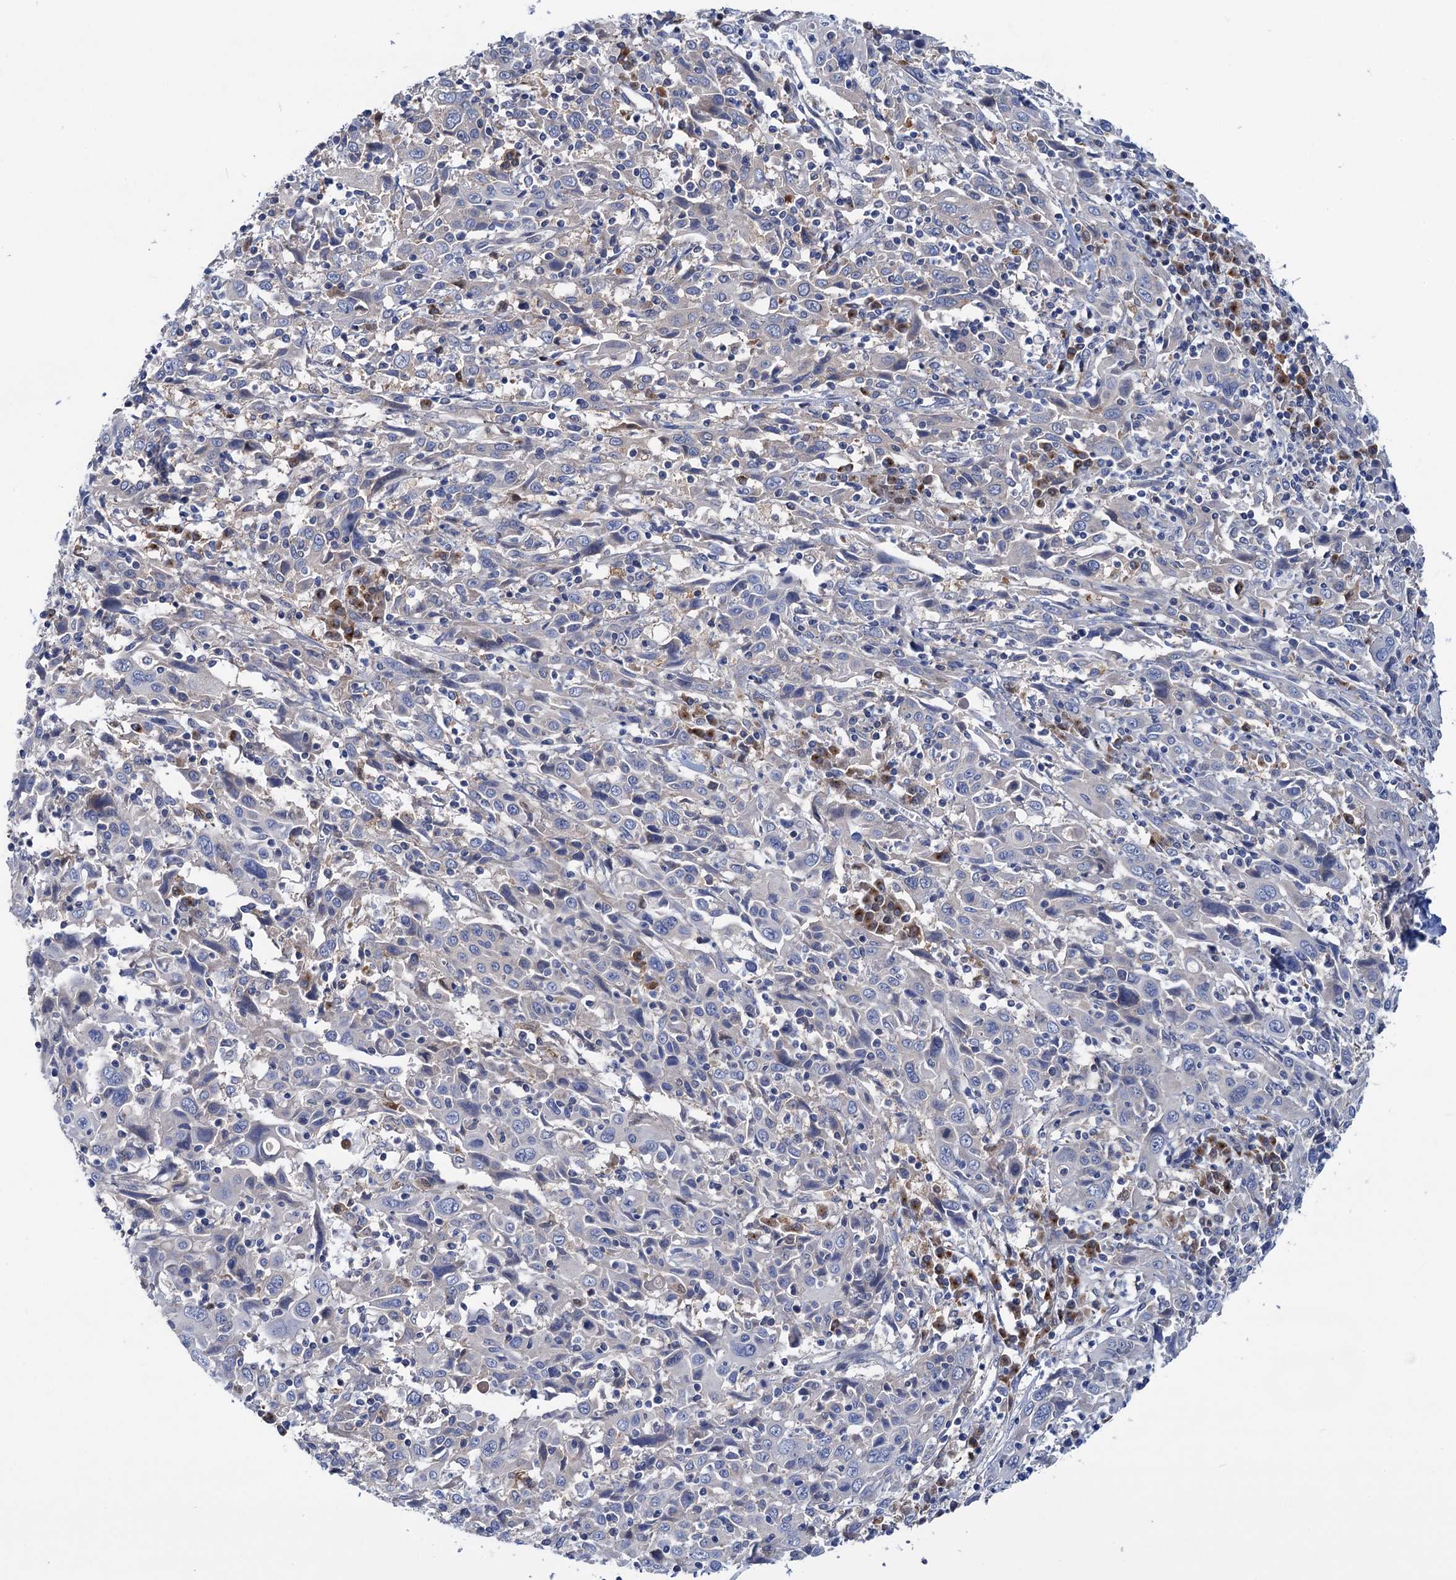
{"staining": {"intensity": "negative", "quantity": "none", "location": "none"}, "tissue": "cervical cancer", "cell_type": "Tumor cells", "image_type": "cancer", "snomed": [{"axis": "morphology", "description": "Squamous cell carcinoma, NOS"}, {"axis": "topography", "description": "Cervix"}], "caption": "This is an immunohistochemistry (IHC) image of cervical squamous cell carcinoma. There is no expression in tumor cells.", "gene": "ZNRD2", "patient": {"sex": "female", "age": 46}}